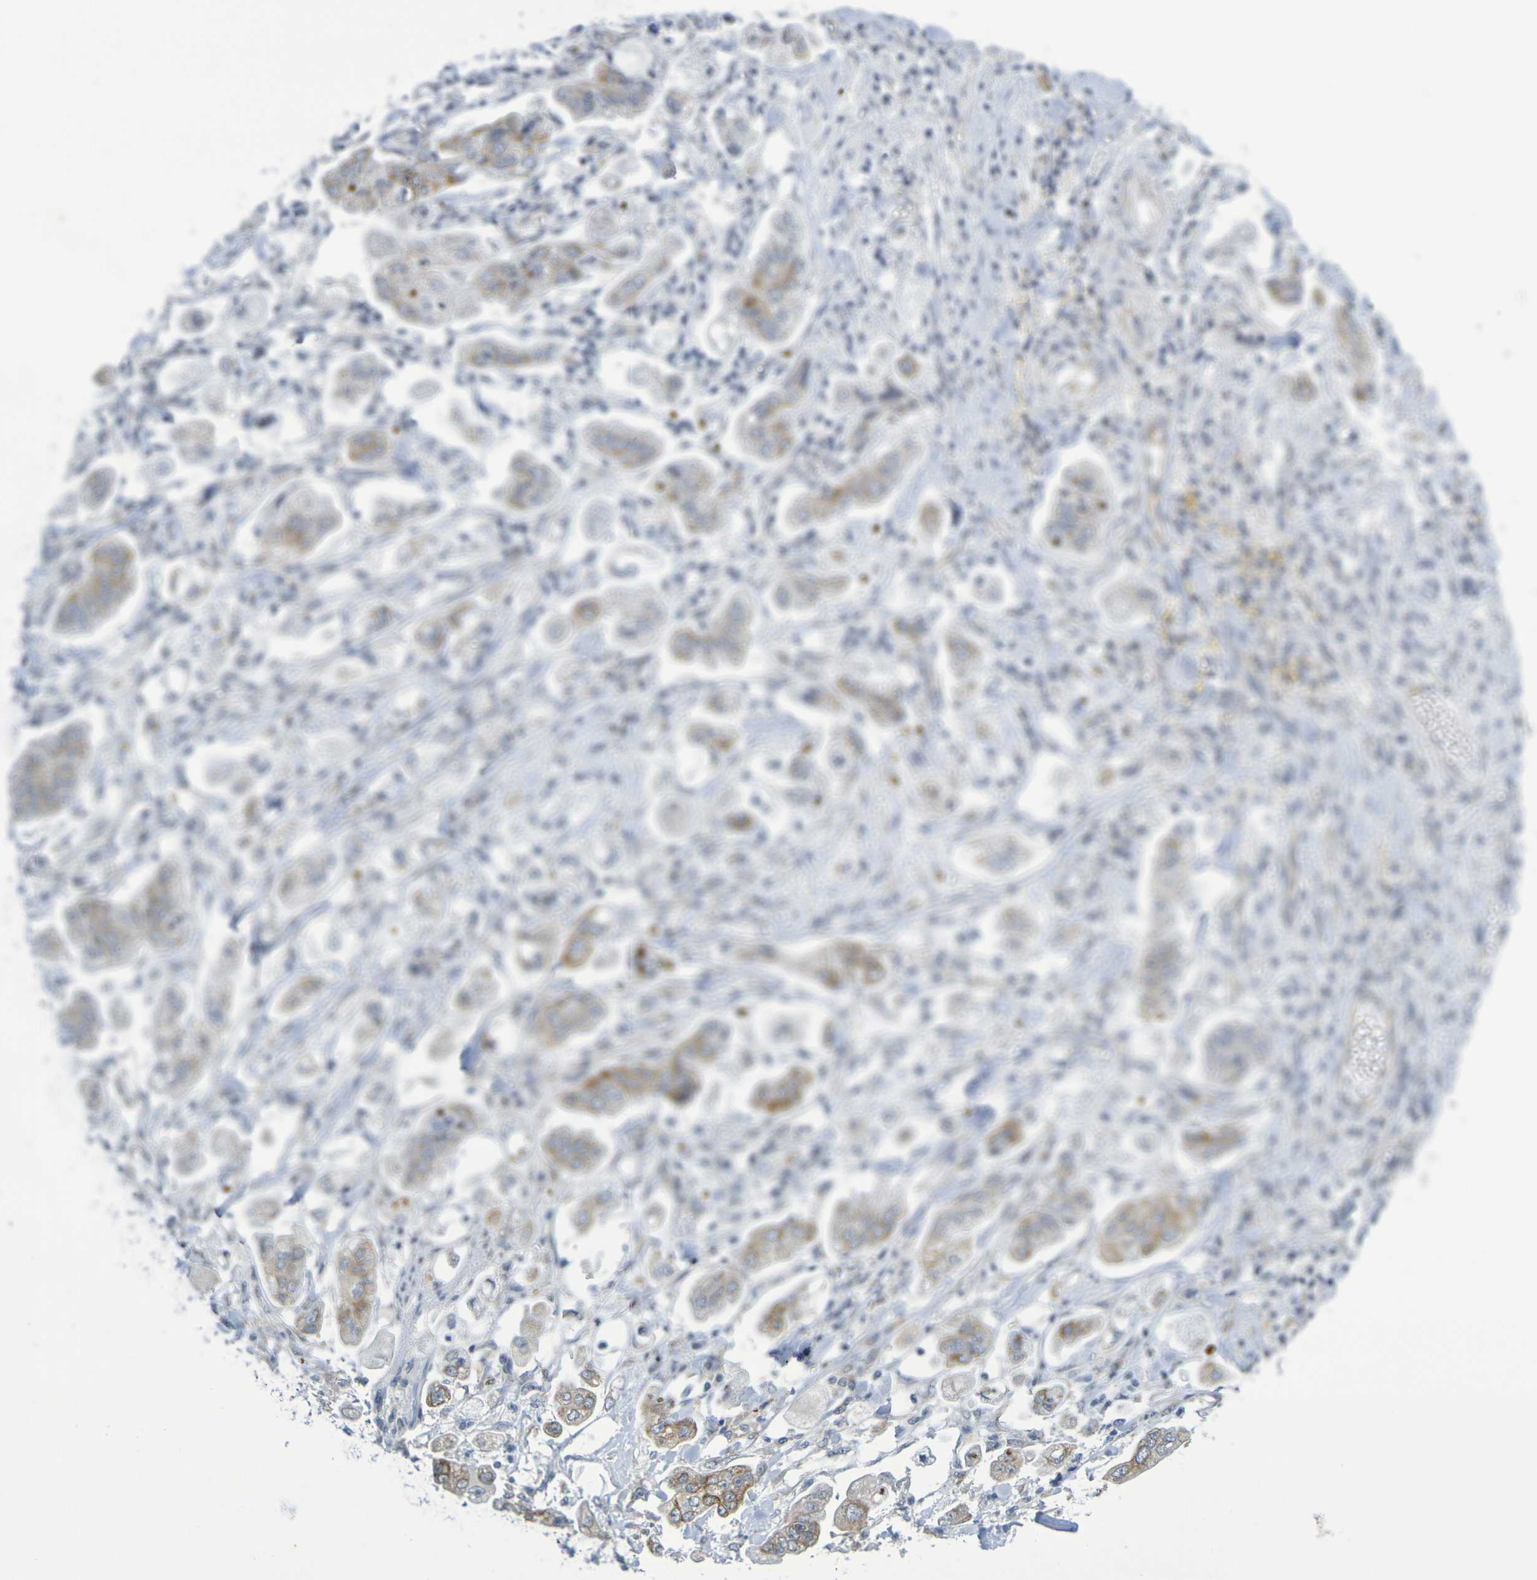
{"staining": {"intensity": "weak", "quantity": "25%-75%", "location": "cytoplasmic/membranous"}, "tissue": "stomach cancer", "cell_type": "Tumor cells", "image_type": "cancer", "snomed": [{"axis": "morphology", "description": "Adenocarcinoma, NOS"}, {"axis": "topography", "description": "Stomach"}], "caption": "Immunohistochemistry (DAB (3,3'-diaminobenzidine)) staining of human stomach cancer exhibits weak cytoplasmic/membranous protein positivity in approximately 25%-75% of tumor cells. (IHC, brightfield microscopy, high magnification).", "gene": "CHRNB1", "patient": {"sex": "male", "age": 62}}